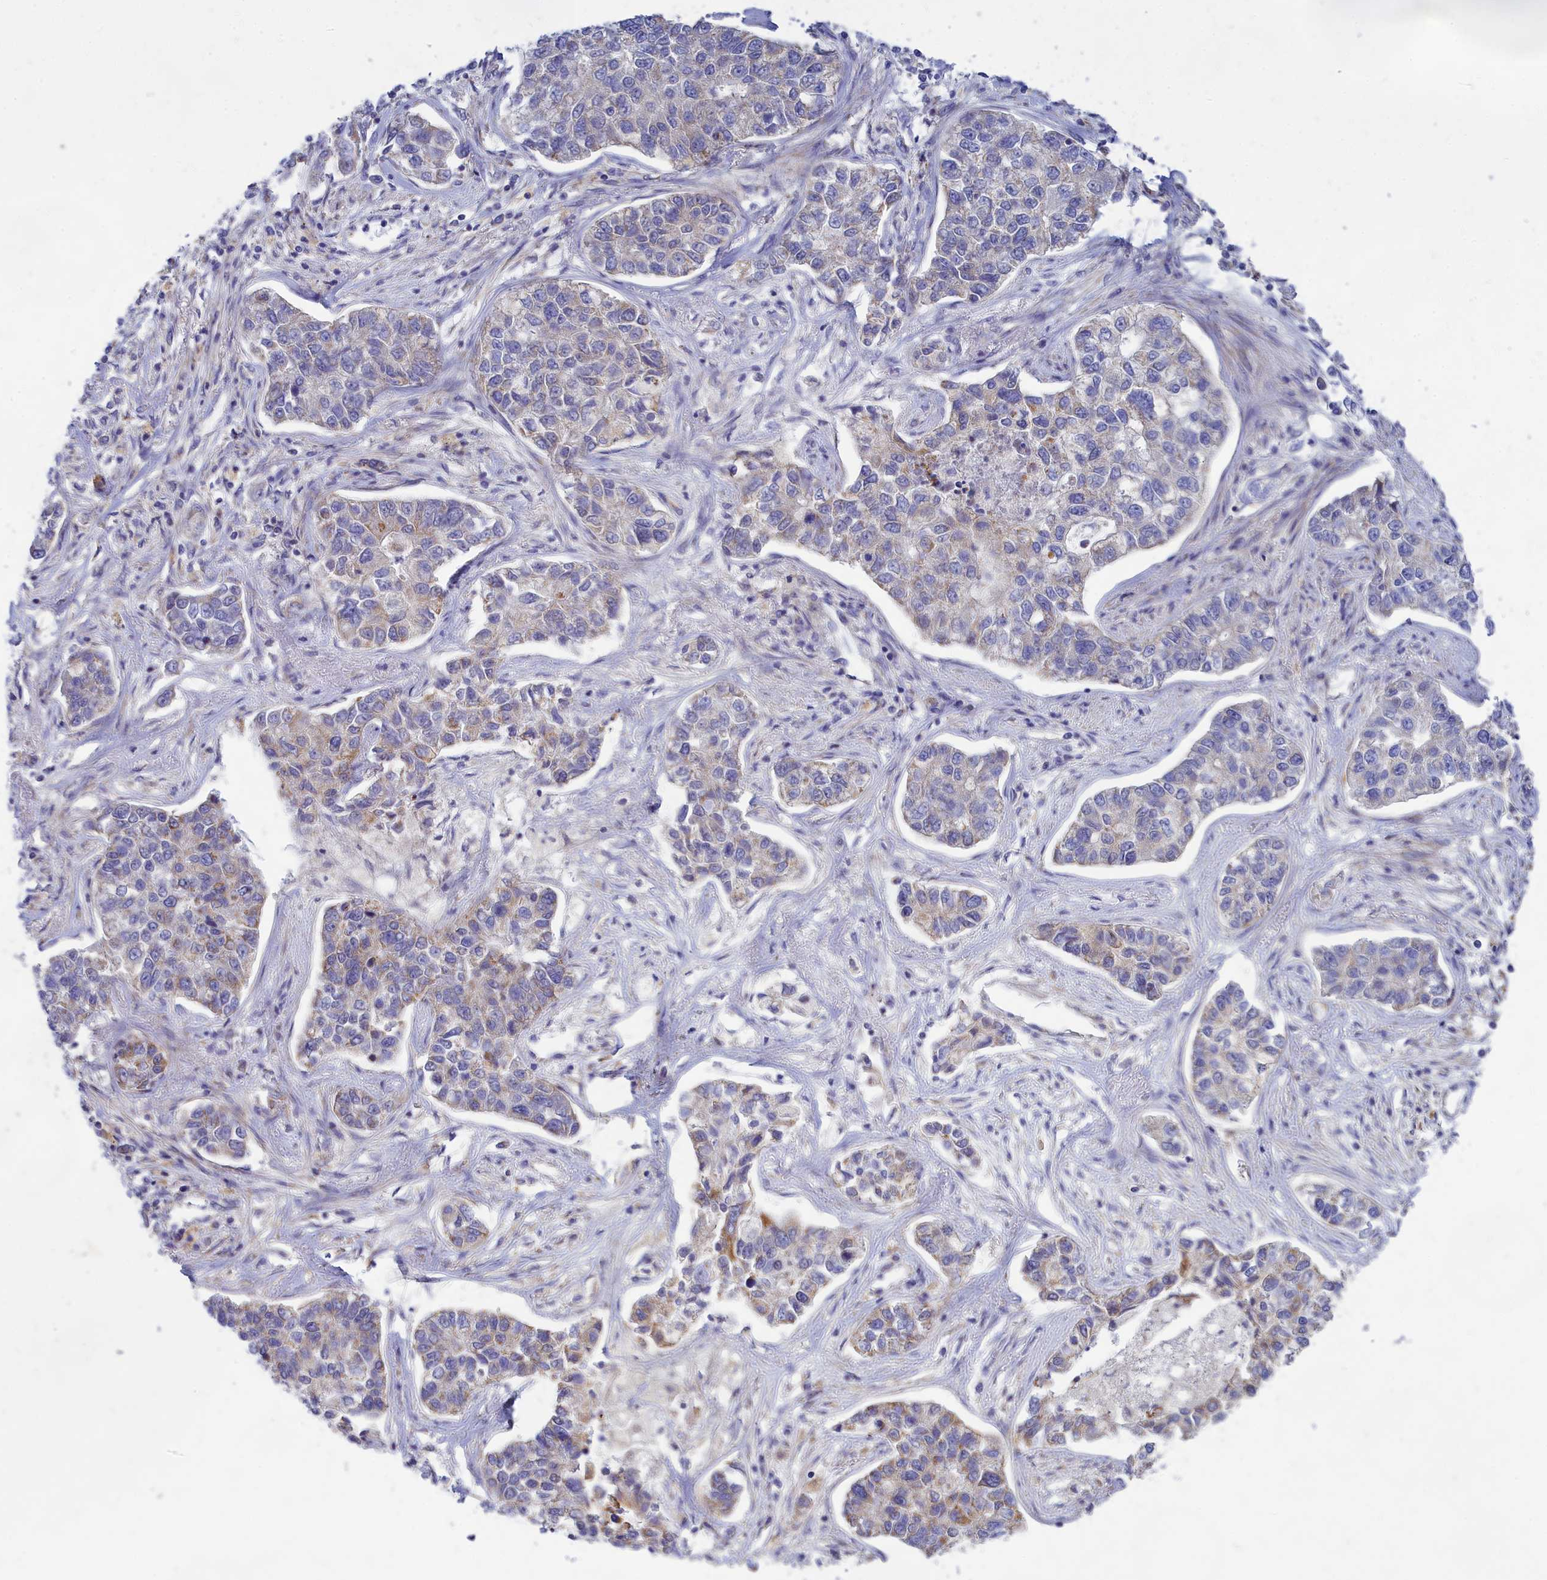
{"staining": {"intensity": "moderate", "quantity": "<25%", "location": "cytoplasmic/membranous"}, "tissue": "lung cancer", "cell_type": "Tumor cells", "image_type": "cancer", "snomed": [{"axis": "morphology", "description": "Adenocarcinoma, NOS"}, {"axis": "topography", "description": "Lung"}], "caption": "Immunohistochemical staining of human adenocarcinoma (lung) shows moderate cytoplasmic/membranous protein expression in about <25% of tumor cells.", "gene": "TMEM30B", "patient": {"sex": "male", "age": 49}}